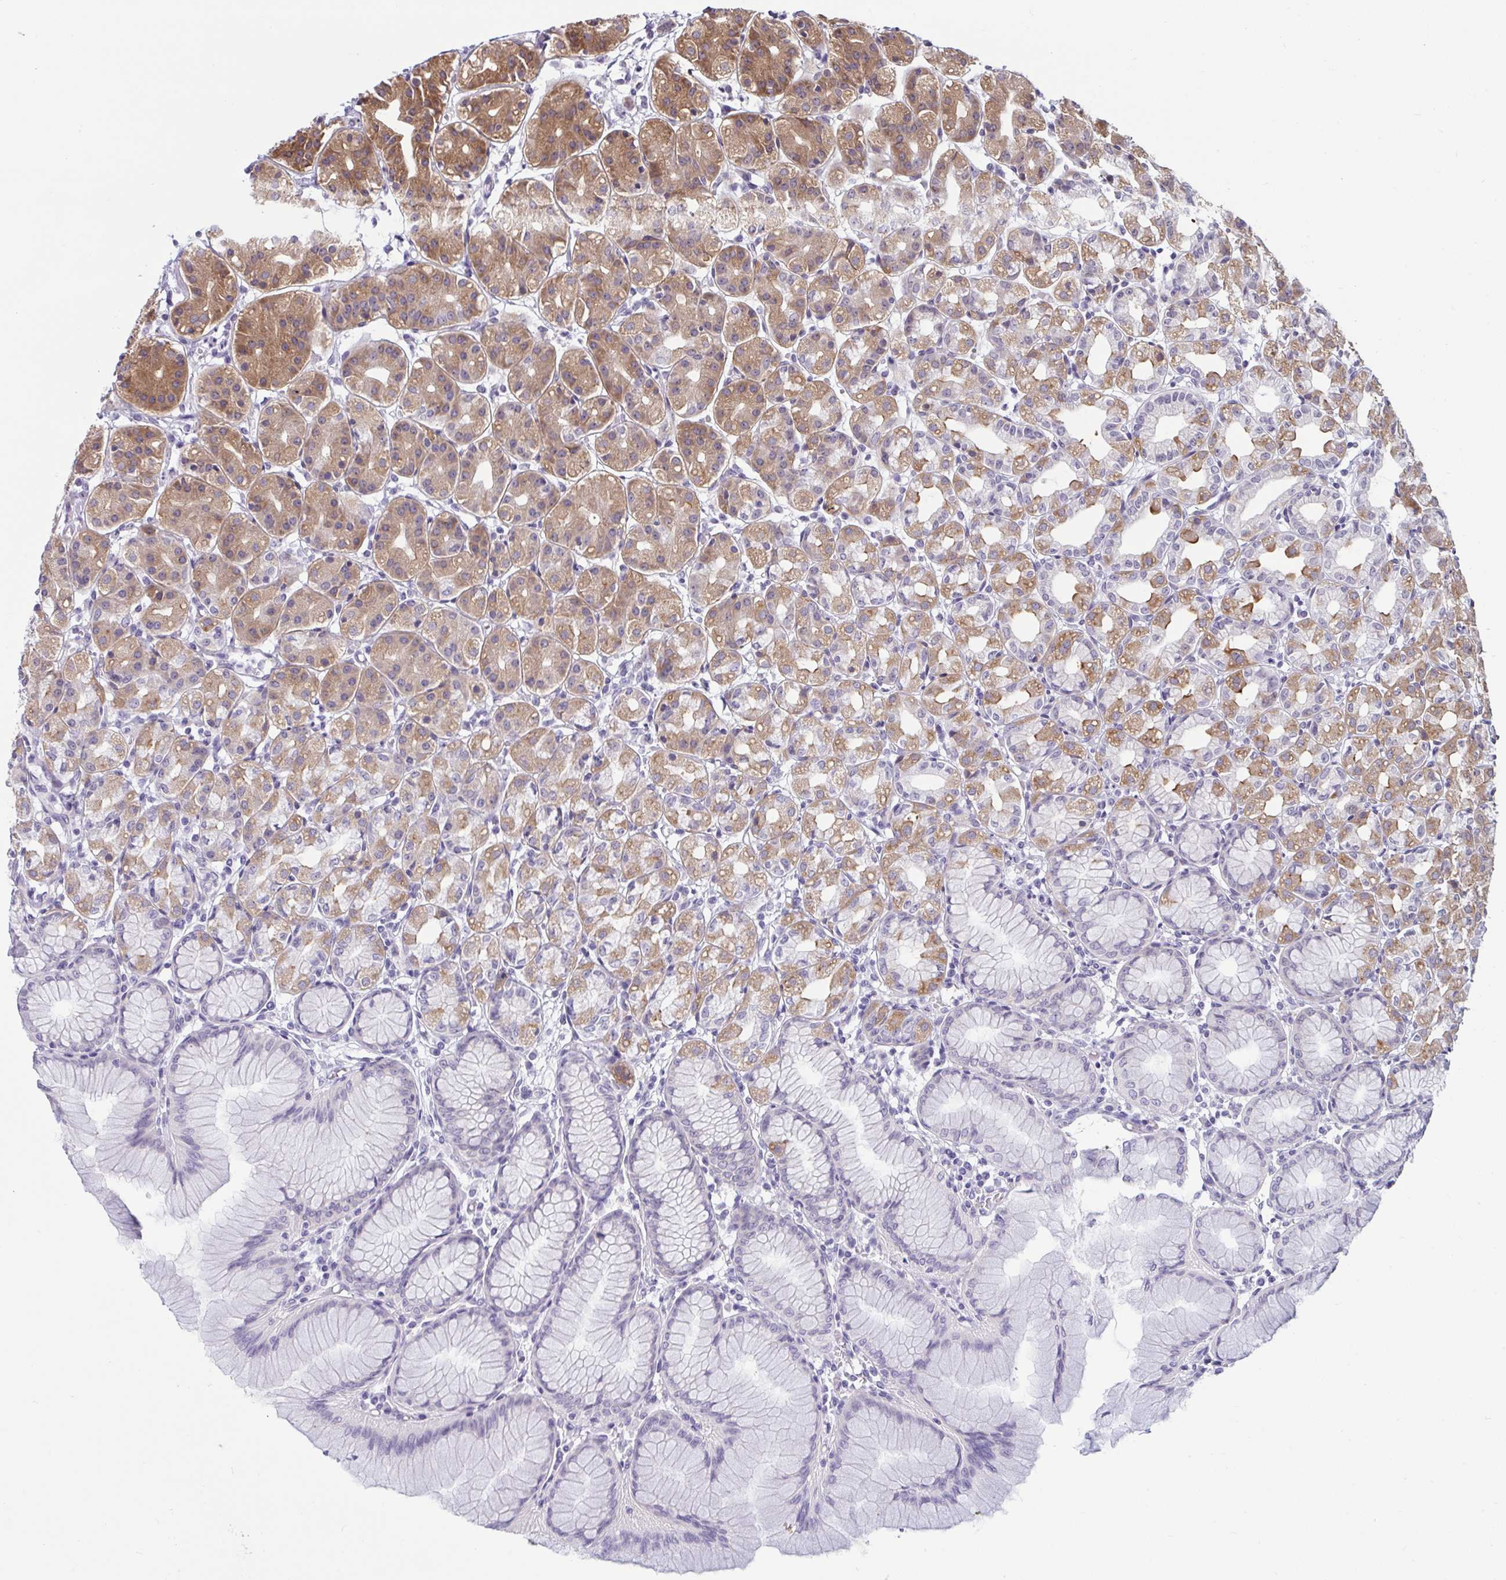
{"staining": {"intensity": "moderate", "quantity": "25%-75%", "location": "cytoplasmic/membranous"}, "tissue": "stomach", "cell_type": "Glandular cells", "image_type": "normal", "snomed": [{"axis": "morphology", "description": "Normal tissue, NOS"}, {"axis": "topography", "description": "Stomach"}], "caption": "Immunohistochemical staining of benign human stomach reveals moderate cytoplasmic/membranous protein staining in about 25%-75% of glandular cells.", "gene": "TBC1D4", "patient": {"sex": "female", "age": 57}}